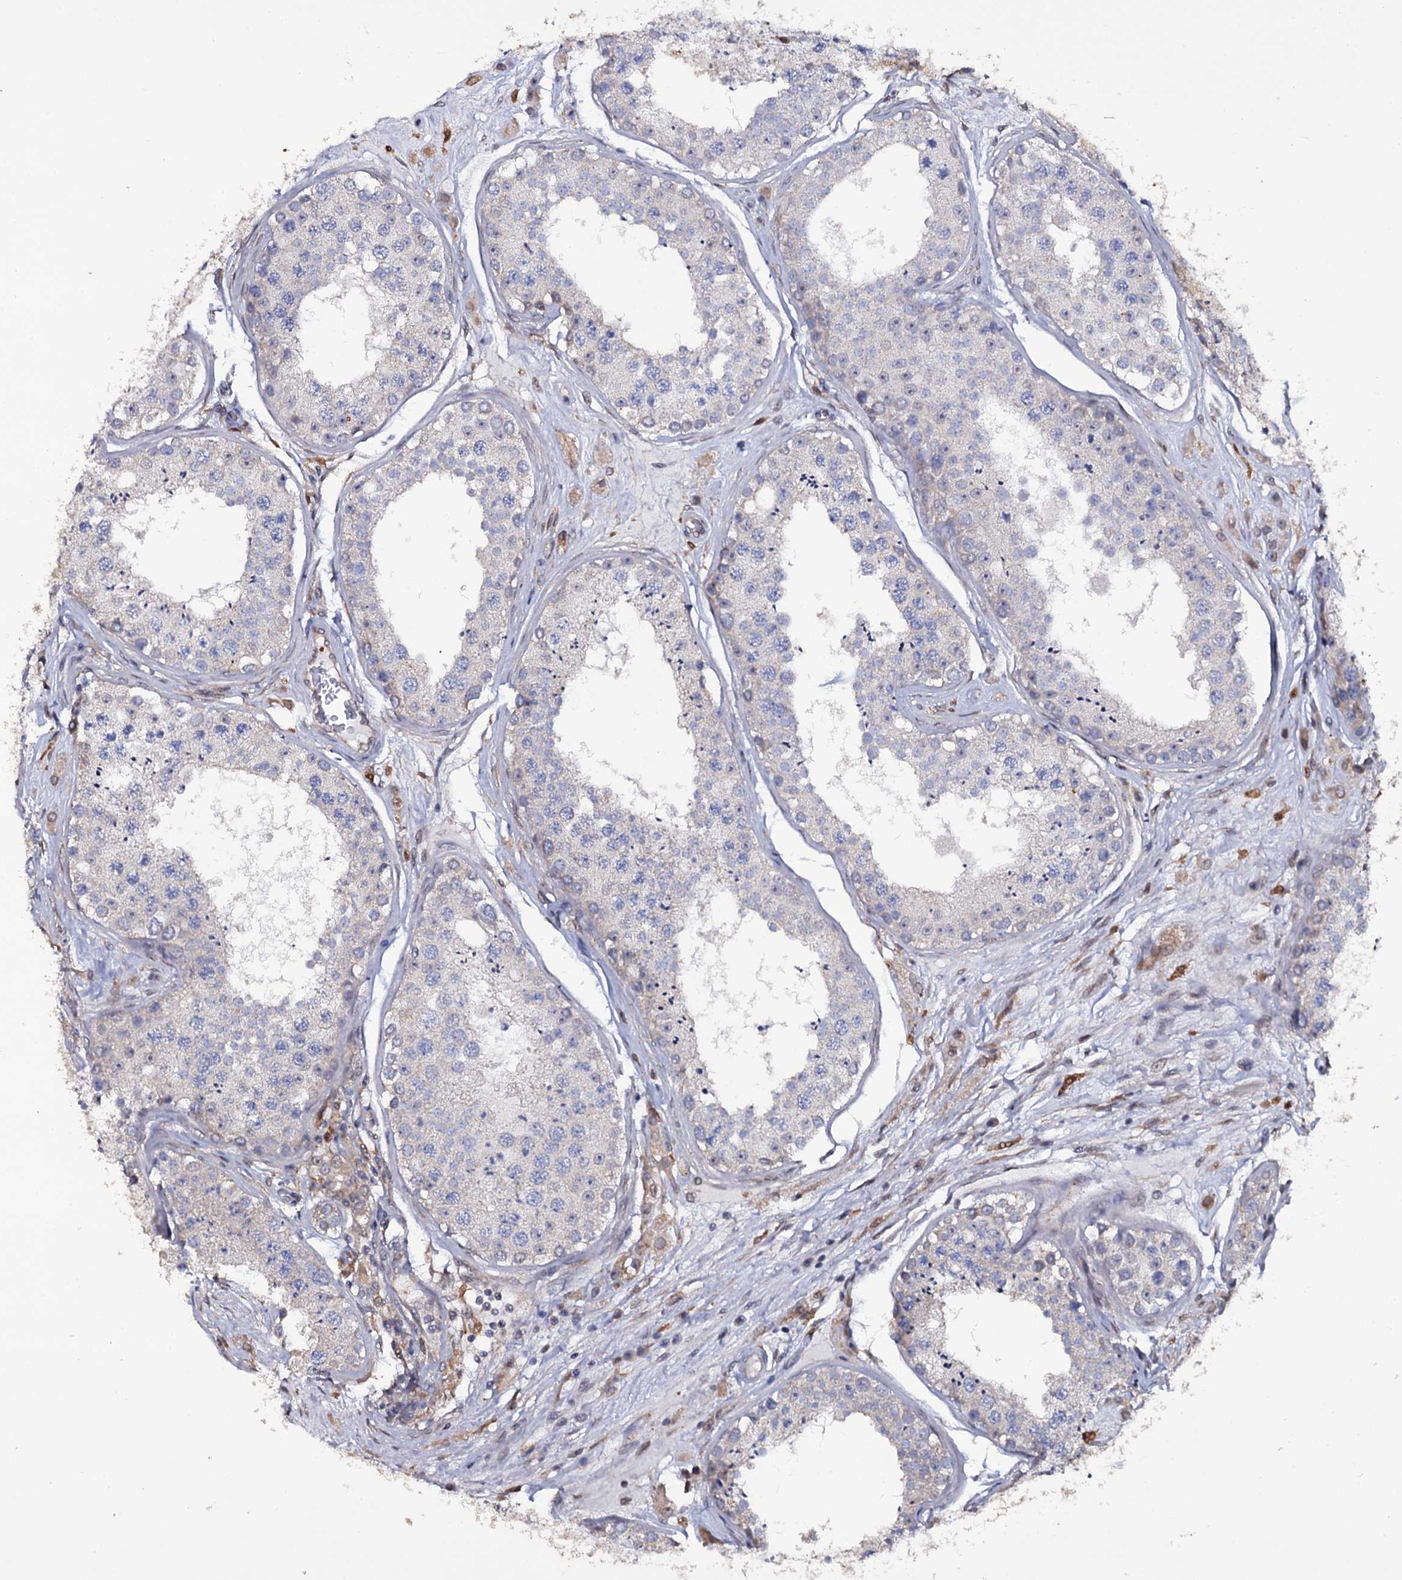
{"staining": {"intensity": "negative", "quantity": "none", "location": "none"}, "tissue": "testis", "cell_type": "Cells in seminiferous ducts", "image_type": "normal", "snomed": [{"axis": "morphology", "description": "Normal tissue, NOS"}, {"axis": "topography", "description": "Testis"}], "caption": "Immunohistochemistry (IHC) histopathology image of normal testis: human testis stained with DAB reveals no significant protein expression in cells in seminiferous ducts. (DAB (3,3'-diaminobenzidine) IHC visualized using brightfield microscopy, high magnification).", "gene": "CRYL1", "patient": {"sex": "male", "age": 25}}